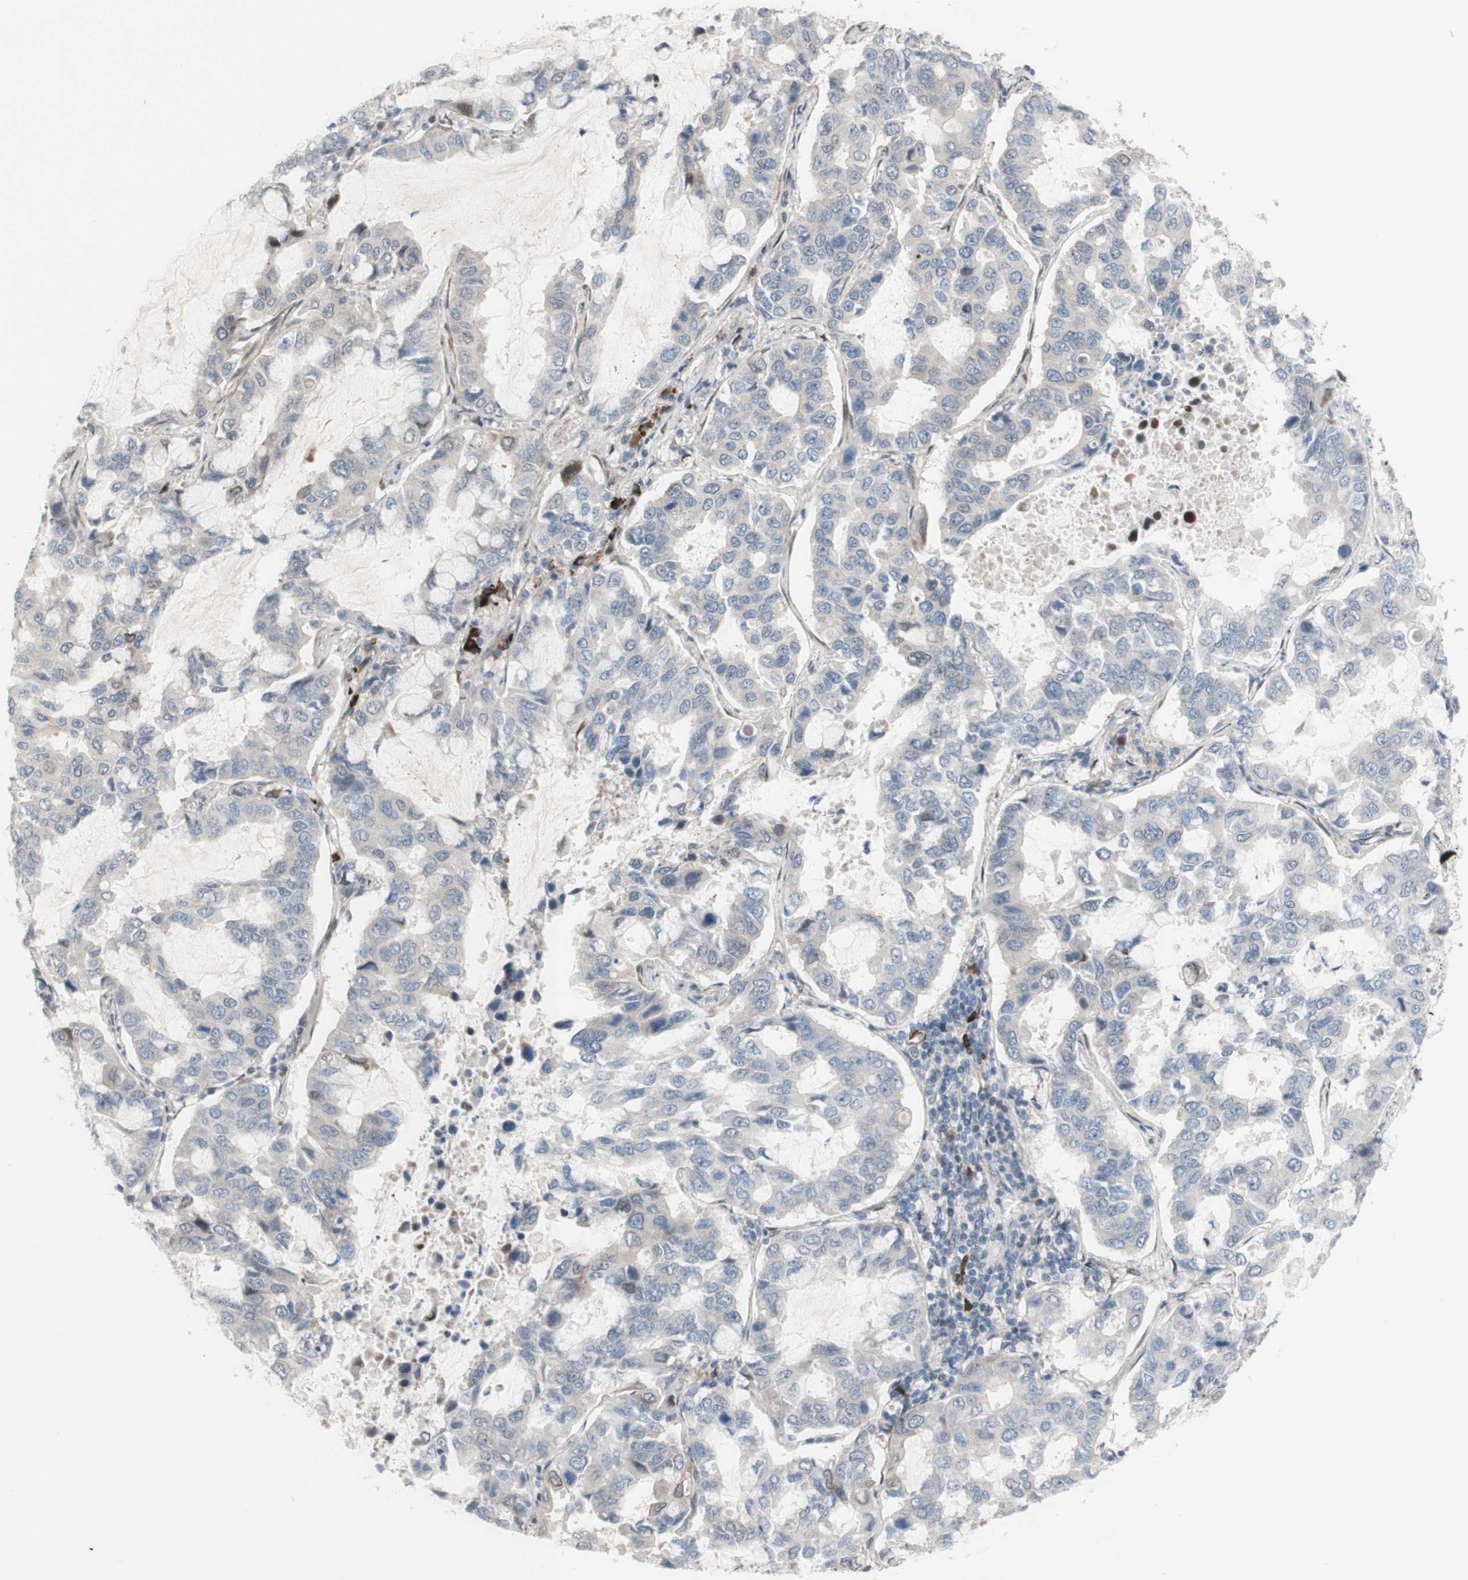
{"staining": {"intensity": "negative", "quantity": "none", "location": "none"}, "tissue": "lung cancer", "cell_type": "Tumor cells", "image_type": "cancer", "snomed": [{"axis": "morphology", "description": "Adenocarcinoma, NOS"}, {"axis": "topography", "description": "Lung"}], "caption": "Tumor cells are negative for protein expression in human lung cancer.", "gene": "PHTF2", "patient": {"sex": "male", "age": 64}}